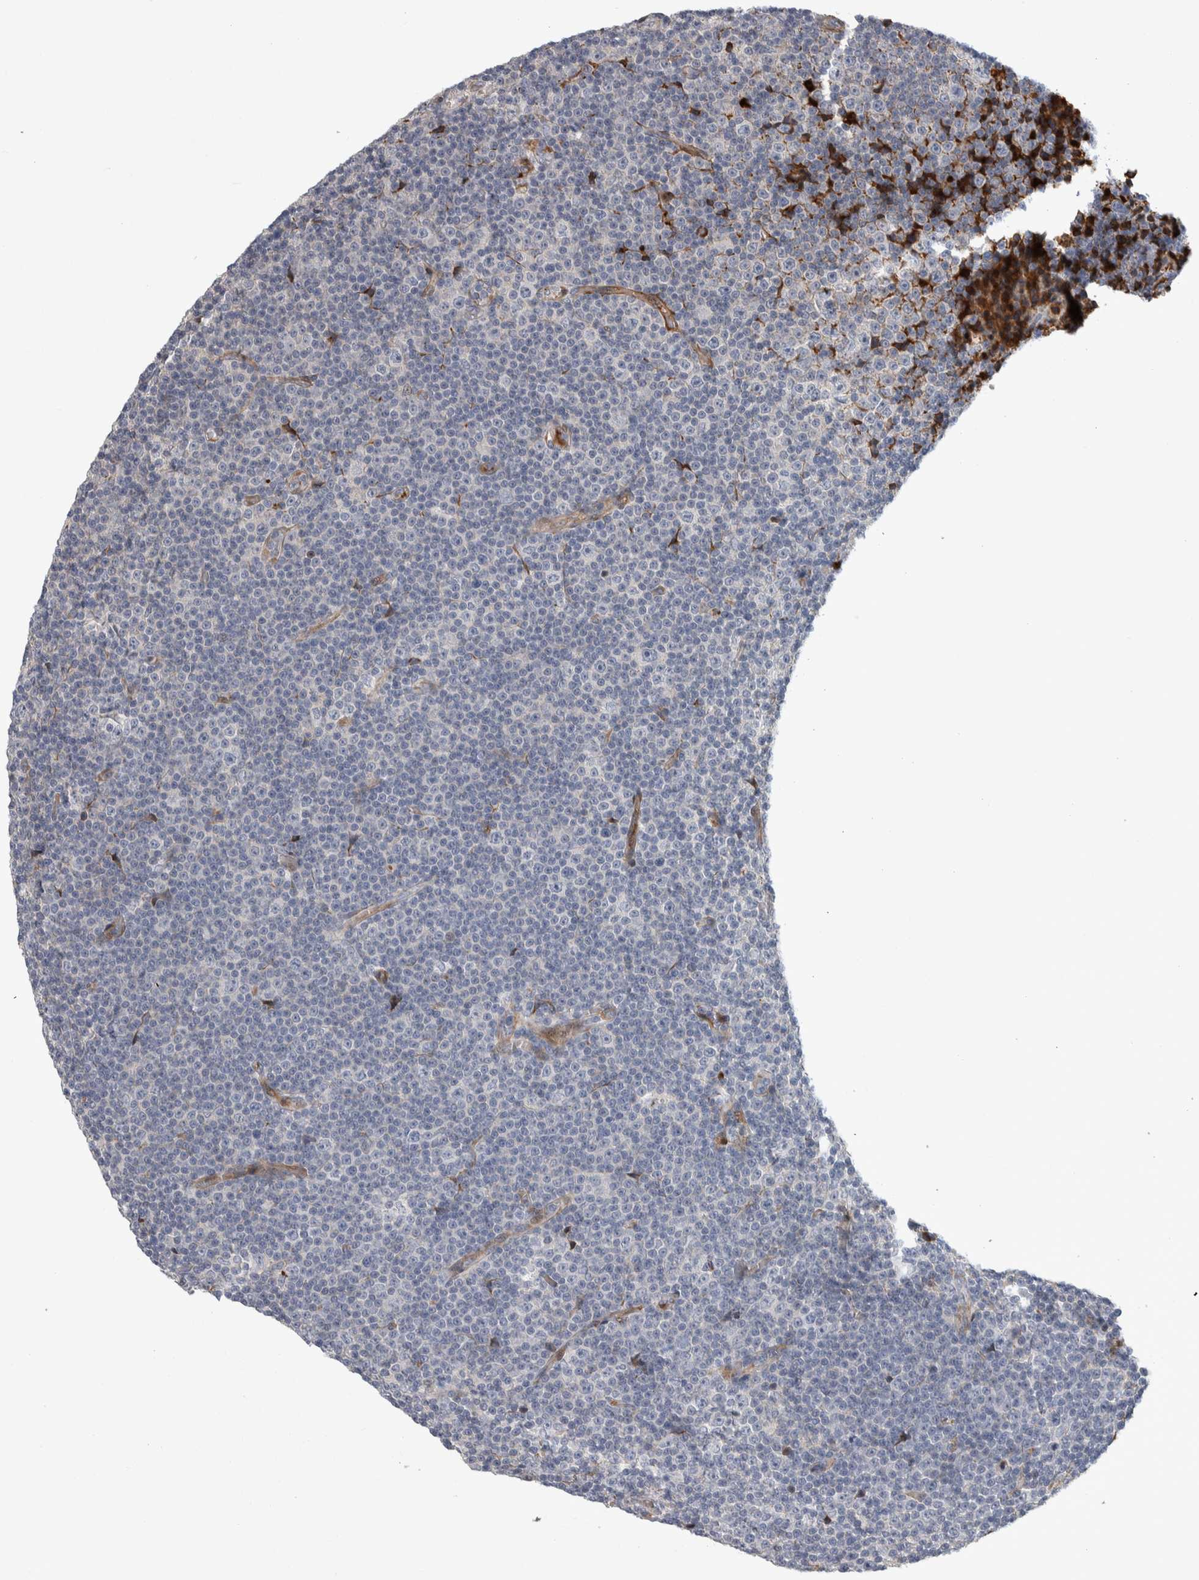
{"staining": {"intensity": "negative", "quantity": "none", "location": "none"}, "tissue": "lymphoma", "cell_type": "Tumor cells", "image_type": "cancer", "snomed": [{"axis": "morphology", "description": "Malignant lymphoma, non-Hodgkin's type, Low grade"}, {"axis": "topography", "description": "Lymph node"}], "caption": "Malignant lymphoma, non-Hodgkin's type (low-grade) stained for a protein using immunohistochemistry (IHC) exhibits no staining tumor cells.", "gene": "PSMG3", "patient": {"sex": "female", "age": 67}}